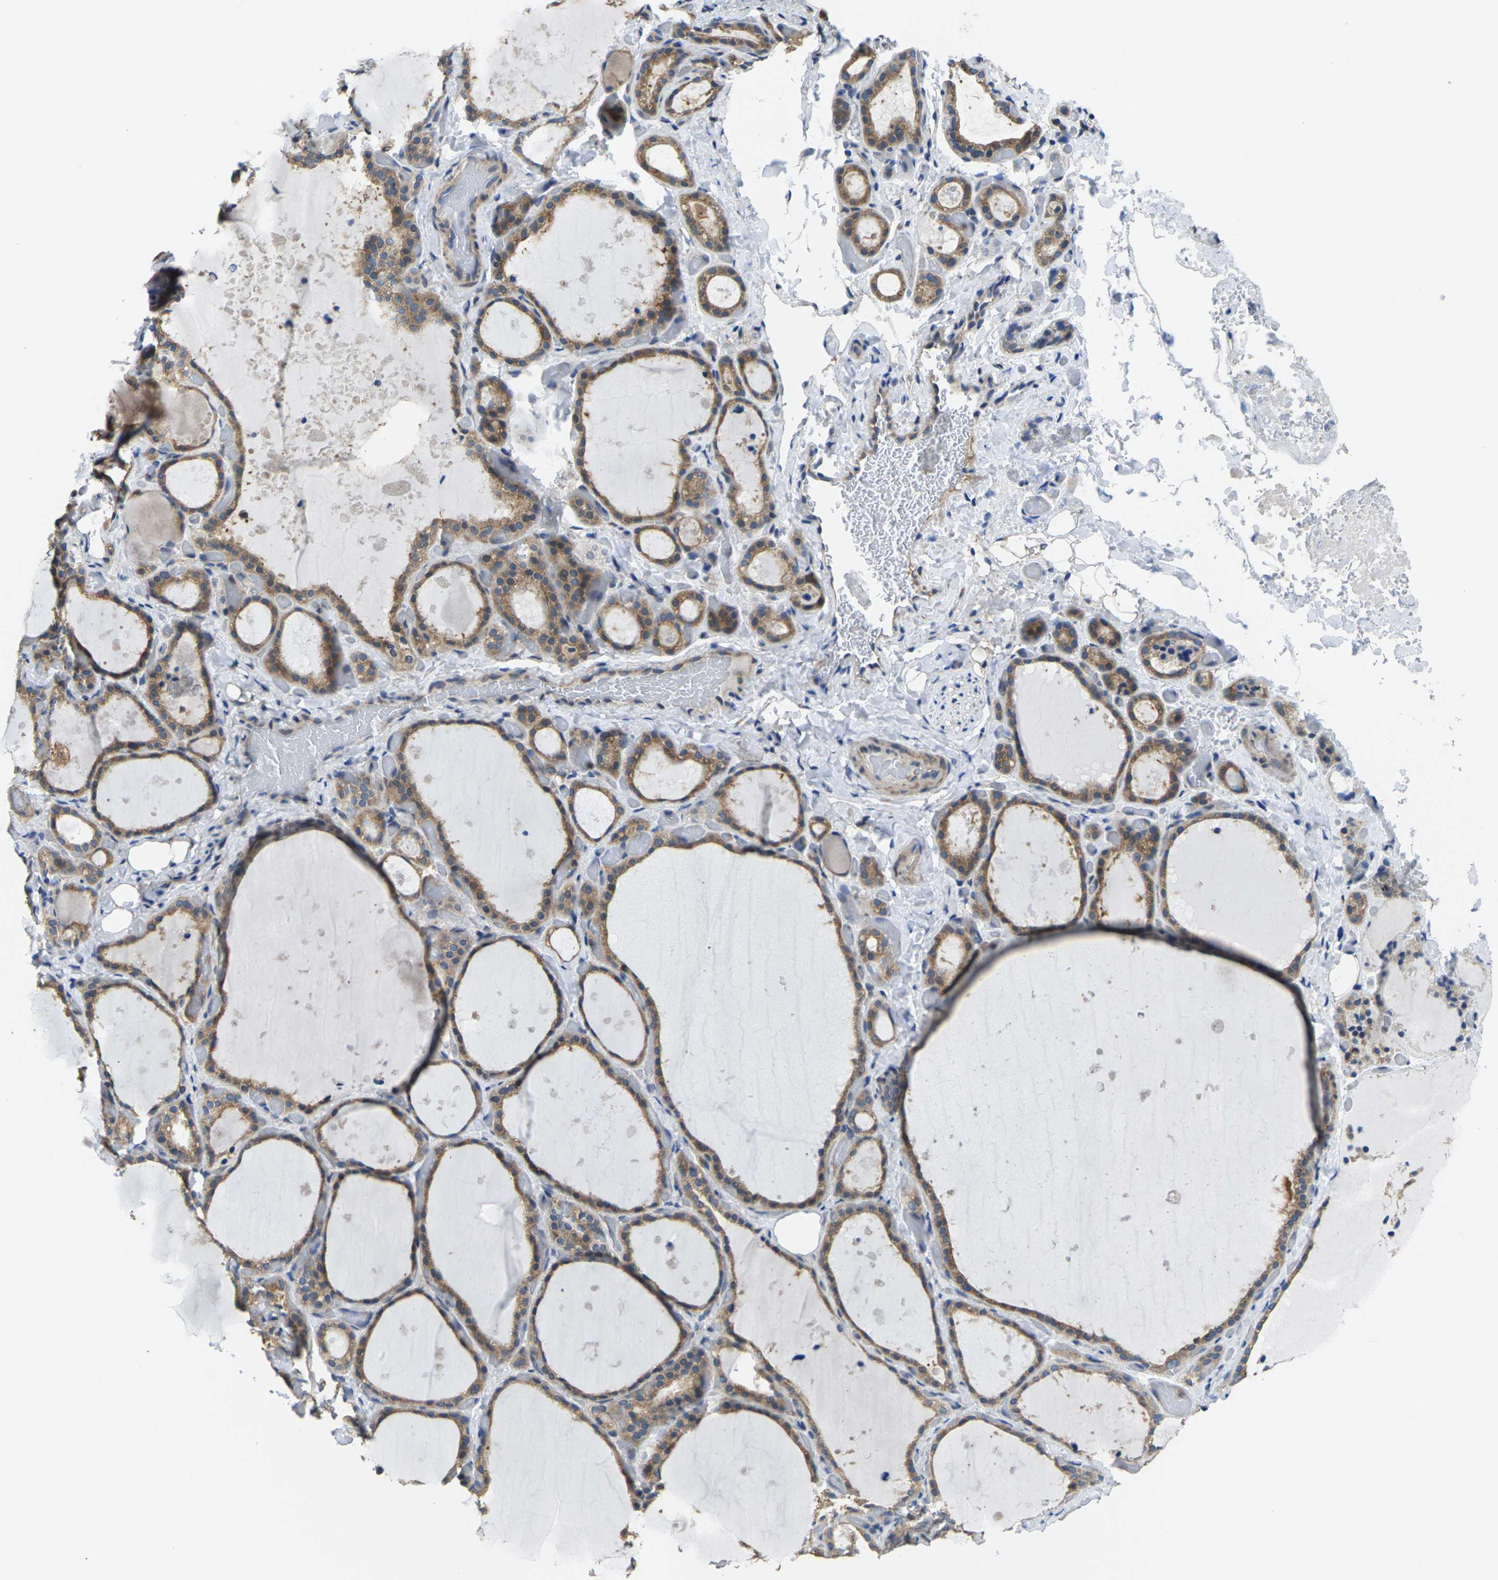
{"staining": {"intensity": "moderate", "quantity": ">75%", "location": "cytoplasmic/membranous"}, "tissue": "thyroid gland", "cell_type": "Glandular cells", "image_type": "normal", "snomed": [{"axis": "morphology", "description": "Normal tissue, NOS"}, {"axis": "topography", "description": "Thyroid gland"}], "caption": "Protein expression by immunohistochemistry demonstrates moderate cytoplasmic/membranous staining in about >75% of glandular cells in unremarkable thyroid gland.", "gene": "TMCC2", "patient": {"sex": "female", "age": 44}}